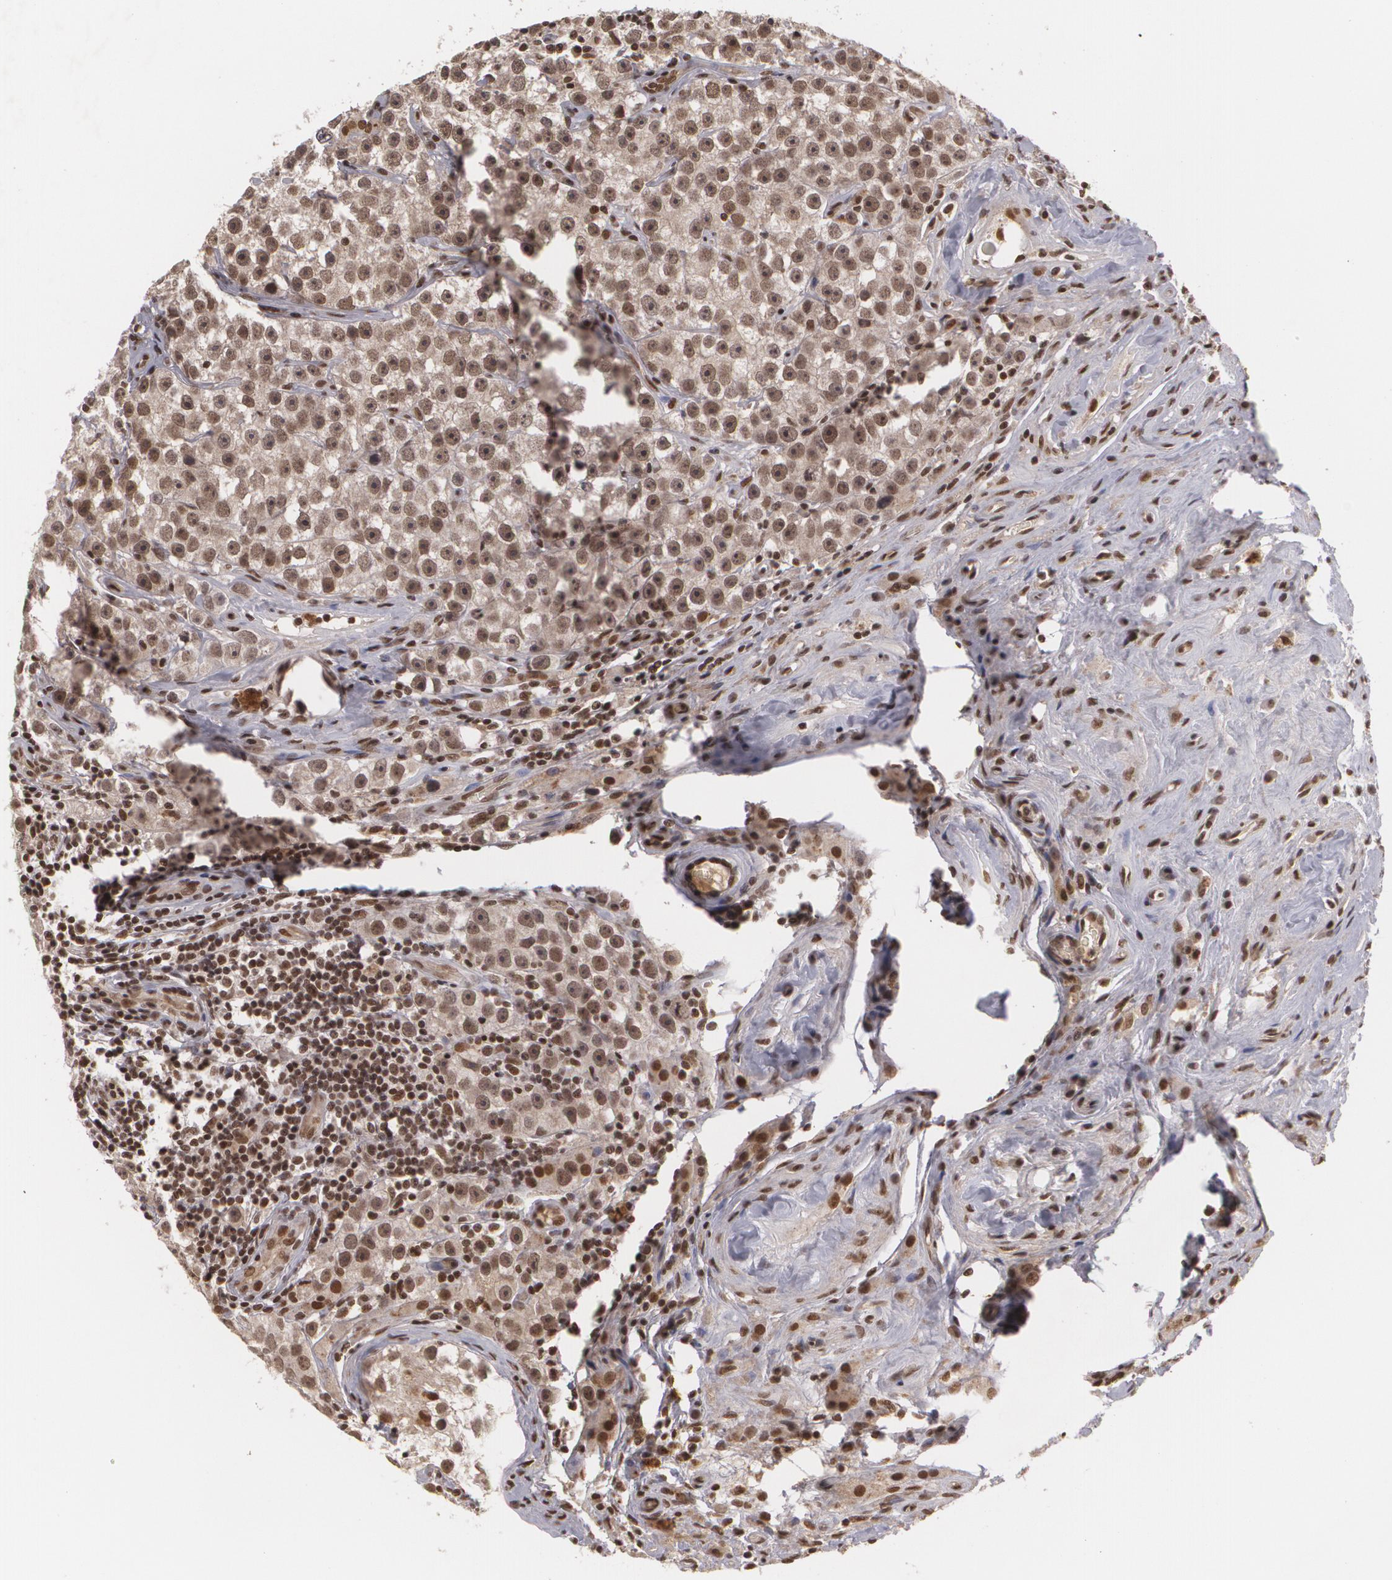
{"staining": {"intensity": "moderate", "quantity": ">75%", "location": "nuclear"}, "tissue": "testis cancer", "cell_type": "Tumor cells", "image_type": "cancer", "snomed": [{"axis": "morphology", "description": "Seminoma, NOS"}, {"axis": "topography", "description": "Testis"}], "caption": "Protein staining by immunohistochemistry (IHC) reveals moderate nuclear staining in about >75% of tumor cells in testis seminoma.", "gene": "RXRB", "patient": {"sex": "male", "age": 32}}